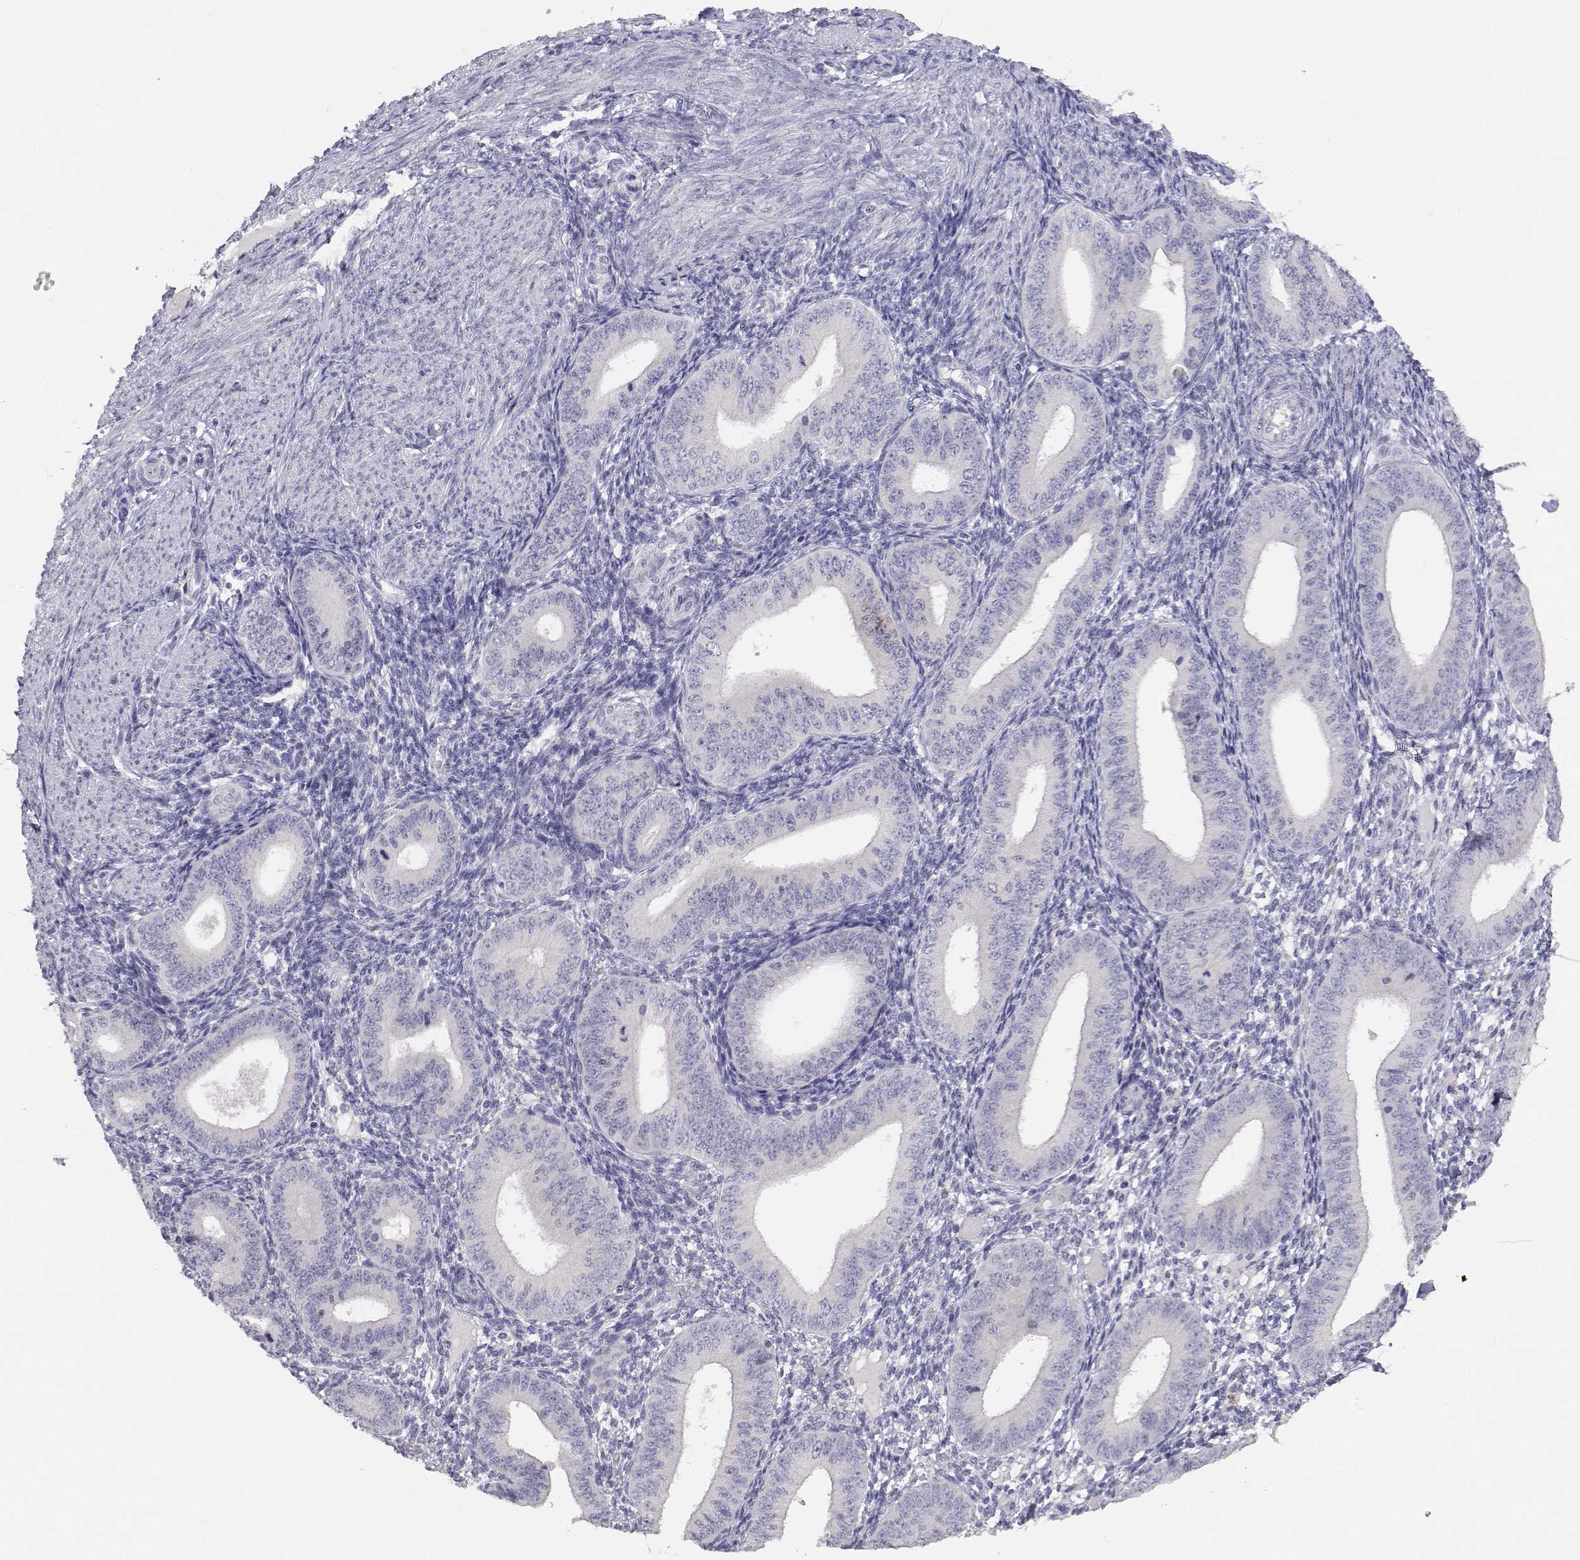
{"staining": {"intensity": "negative", "quantity": "none", "location": "none"}, "tissue": "endometrium", "cell_type": "Cells in endometrial stroma", "image_type": "normal", "snomed": [{"axis": "morphology", "description": "Normal tissue, NOS"}, {"axis": "topography", "description": "Endometrium"}], "caption": "There is no significant positivity in cells in endometrial stroma of endometrium. (Brightfield microscopy of DAB immunohistochemistry at high magnification).", "gene": "ADA", "patient": {"sex": "female", "age": 39}}